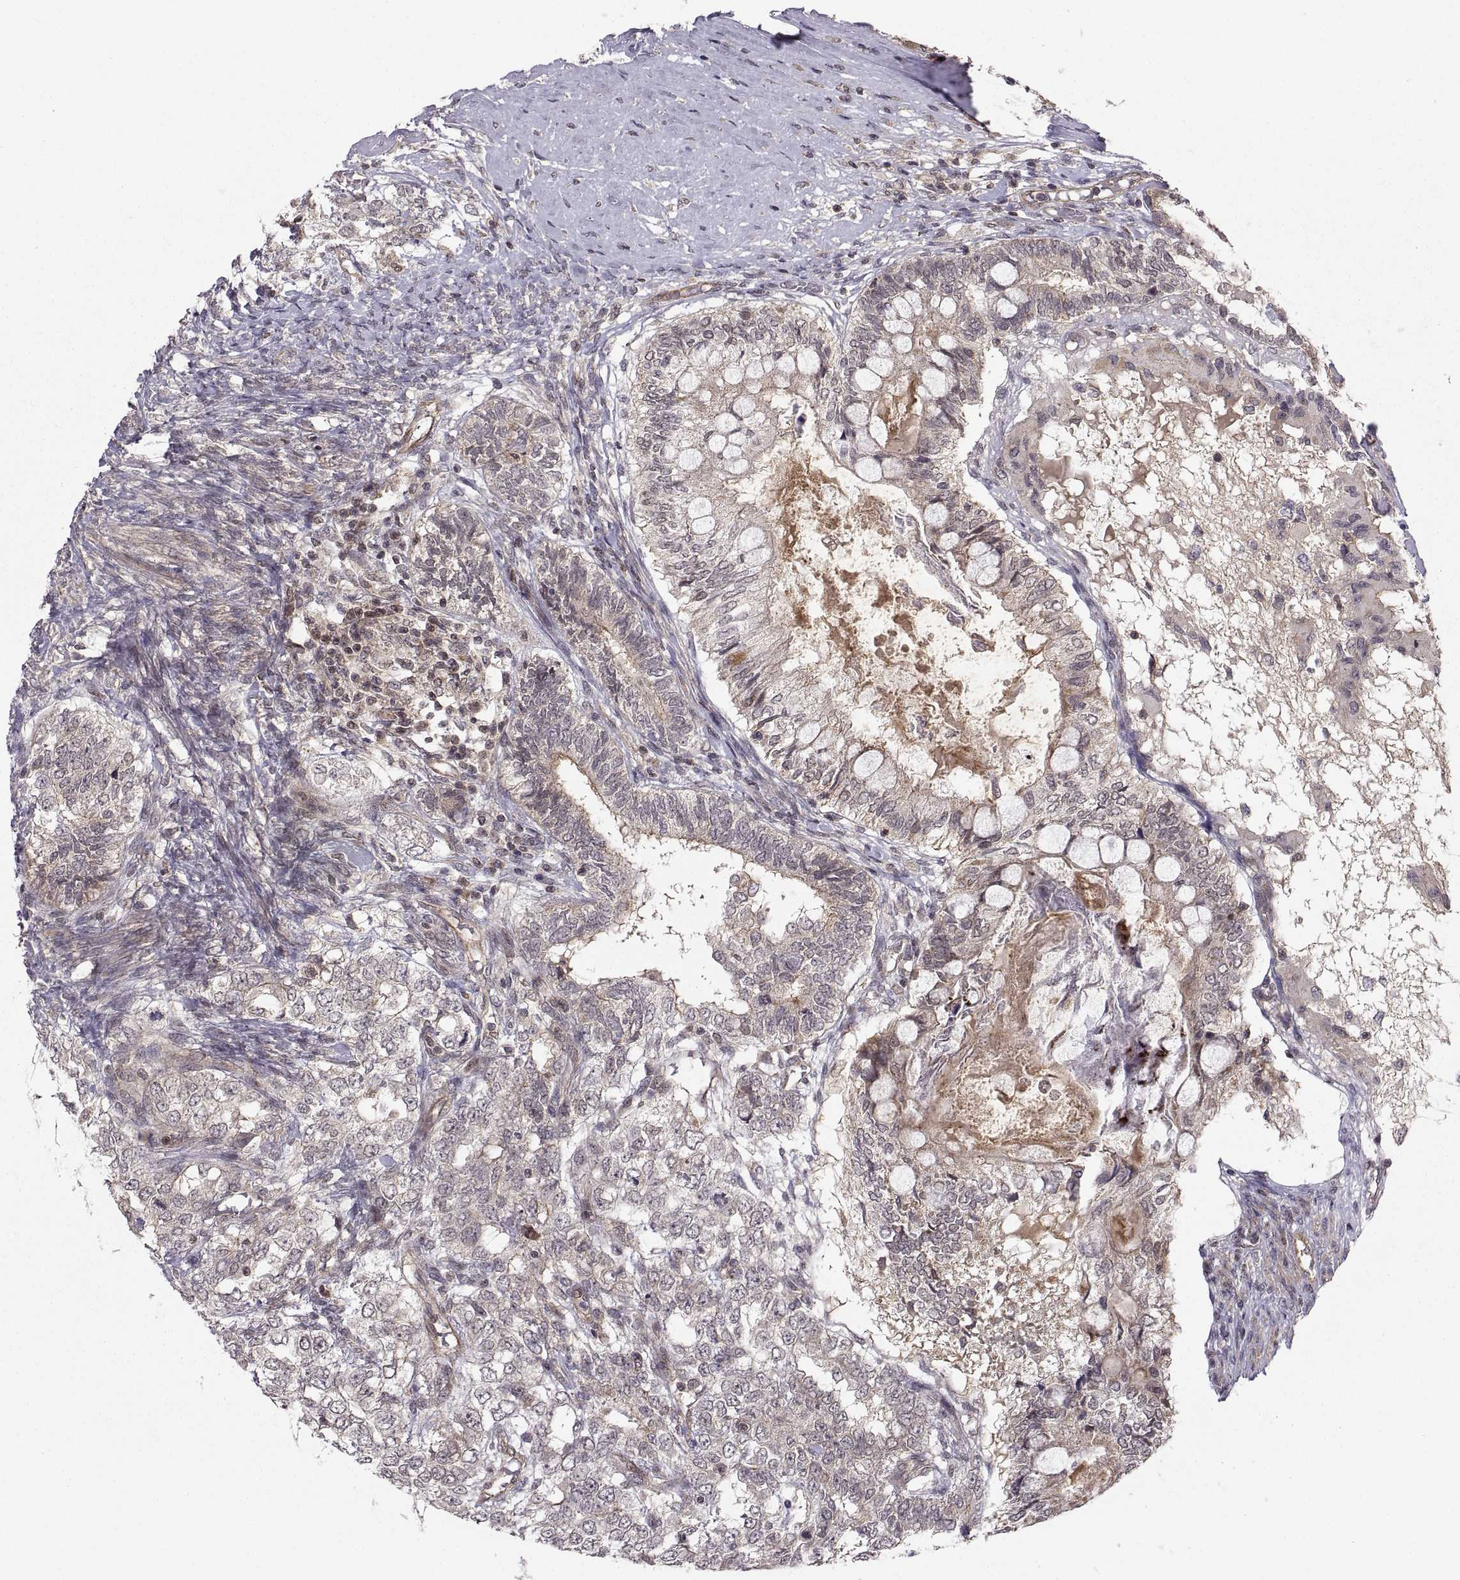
{"staining": {"intensity": "moderate", "quantity": "<25%", "location": "cytoplasmic/membranous"}, "tissue": "testis cancer", "cell_type": "Tumor cells", "image_type": "cancer", "snomed": [{"axis": "morphology", "description": "Seminoma, NOS"}, {"axis": "morphology", "description": "Carcinoma, Embryonal, NOS"}, {"axis": "topography", "description": "Testis"}], "caption": "Immunohistochemistry image of testis cancer (seminoma) stained for a protein (brown), which reveals low levels of moderate cytoplasmic/membranous staining in approximately <25% of tumor cells.", "gene": "ABL2", "patient": {"sex": "male", "age": 41}}